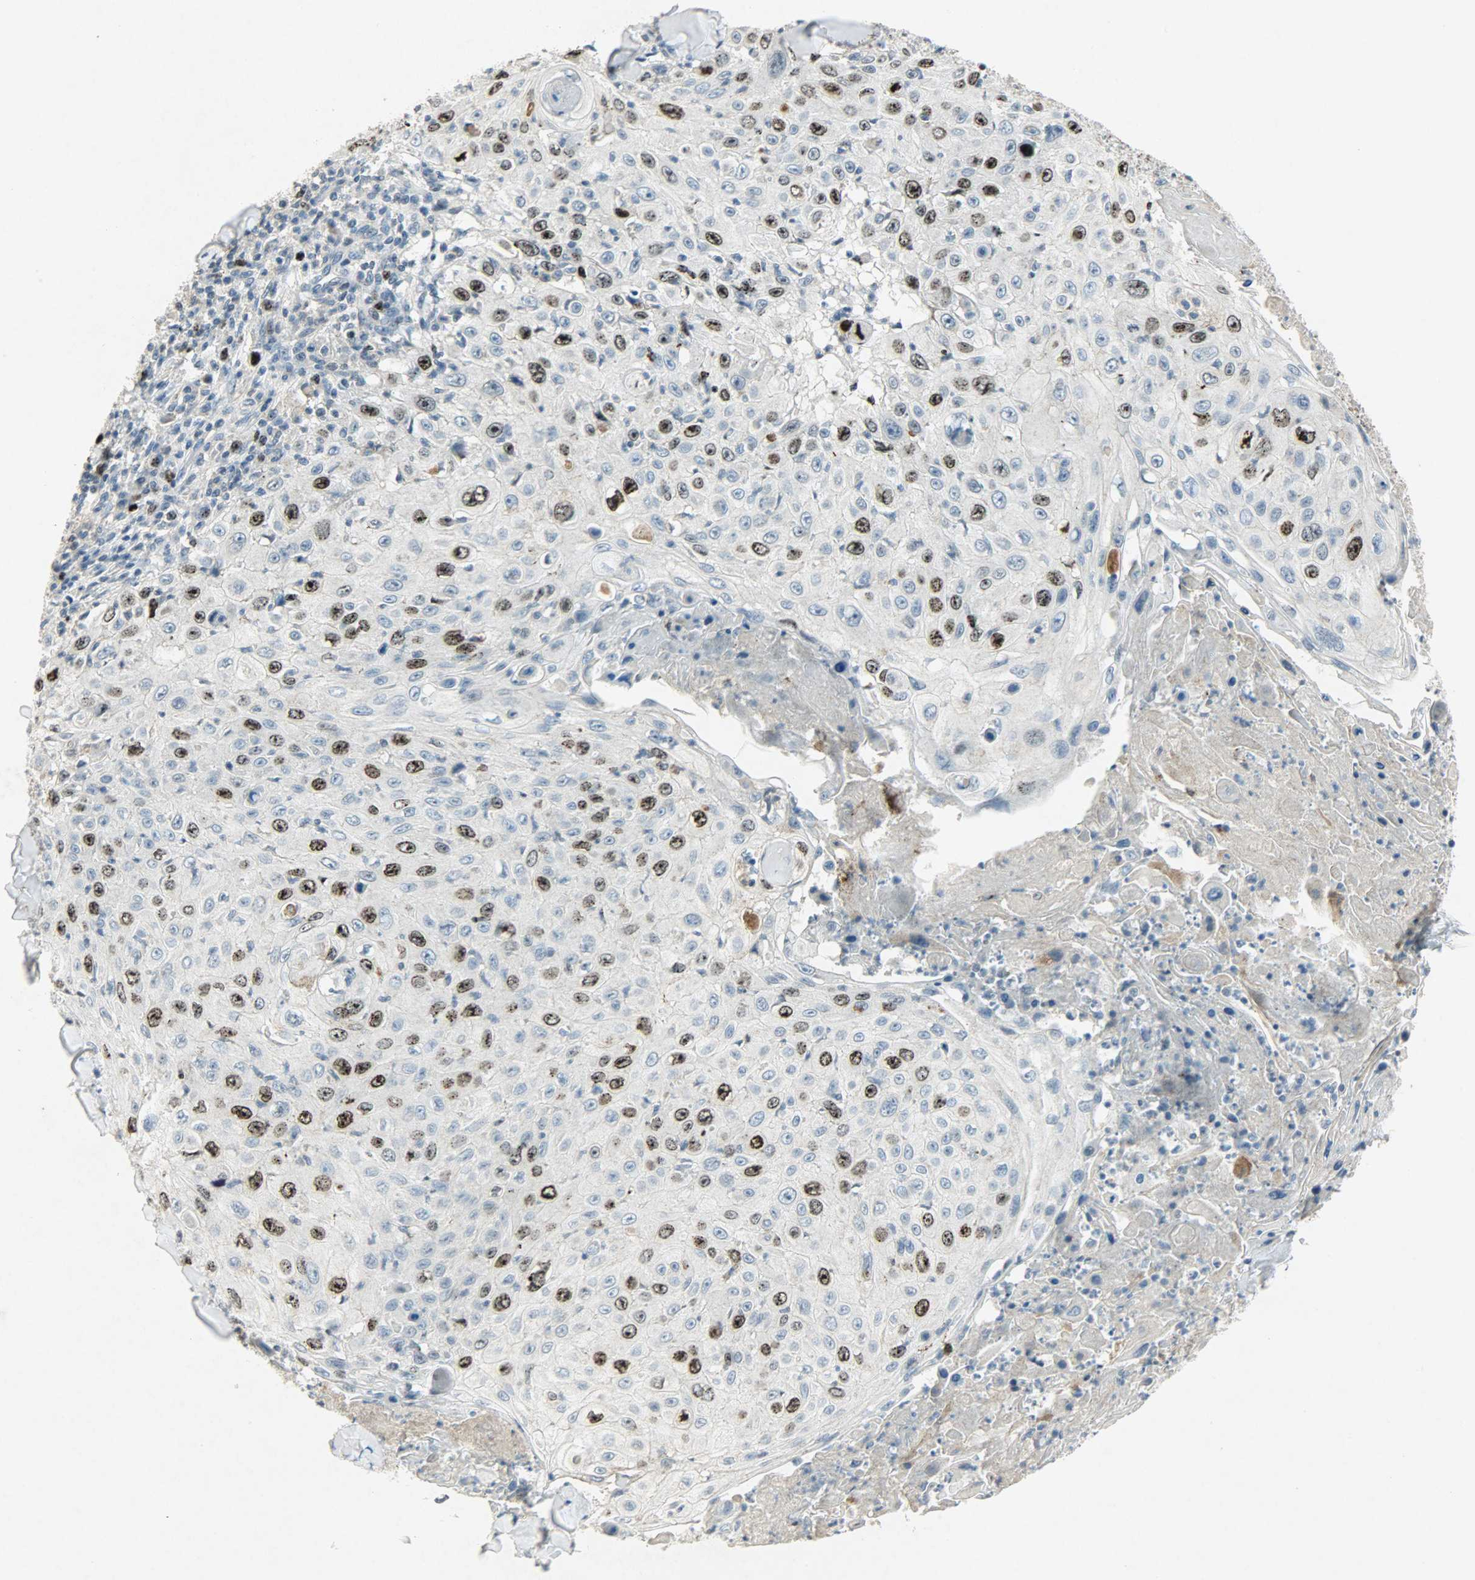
{"staining": {"intensity": "strong", "quantity": "25%-75%", "location": "nuclear"}, "tissue": "skin cancer", "cell_type": "Tumor cells", "image_type": "cancer", "snomed": [{"axis": "morphology", "description": "Squamous cell carcinoma, NOS"}, {"axis": "topography", "description": "Skin"}], "caption": "This photomicrograph shows skin cancer (squamous cell carcinoma) stained with IHC to label a protein in brown. The nuclear of tumor cells show strong positivity for the protein. Nuclei are counter-stained blue.", "gene": "AURKB", "patient": {"sex": "male", "age": 86}}